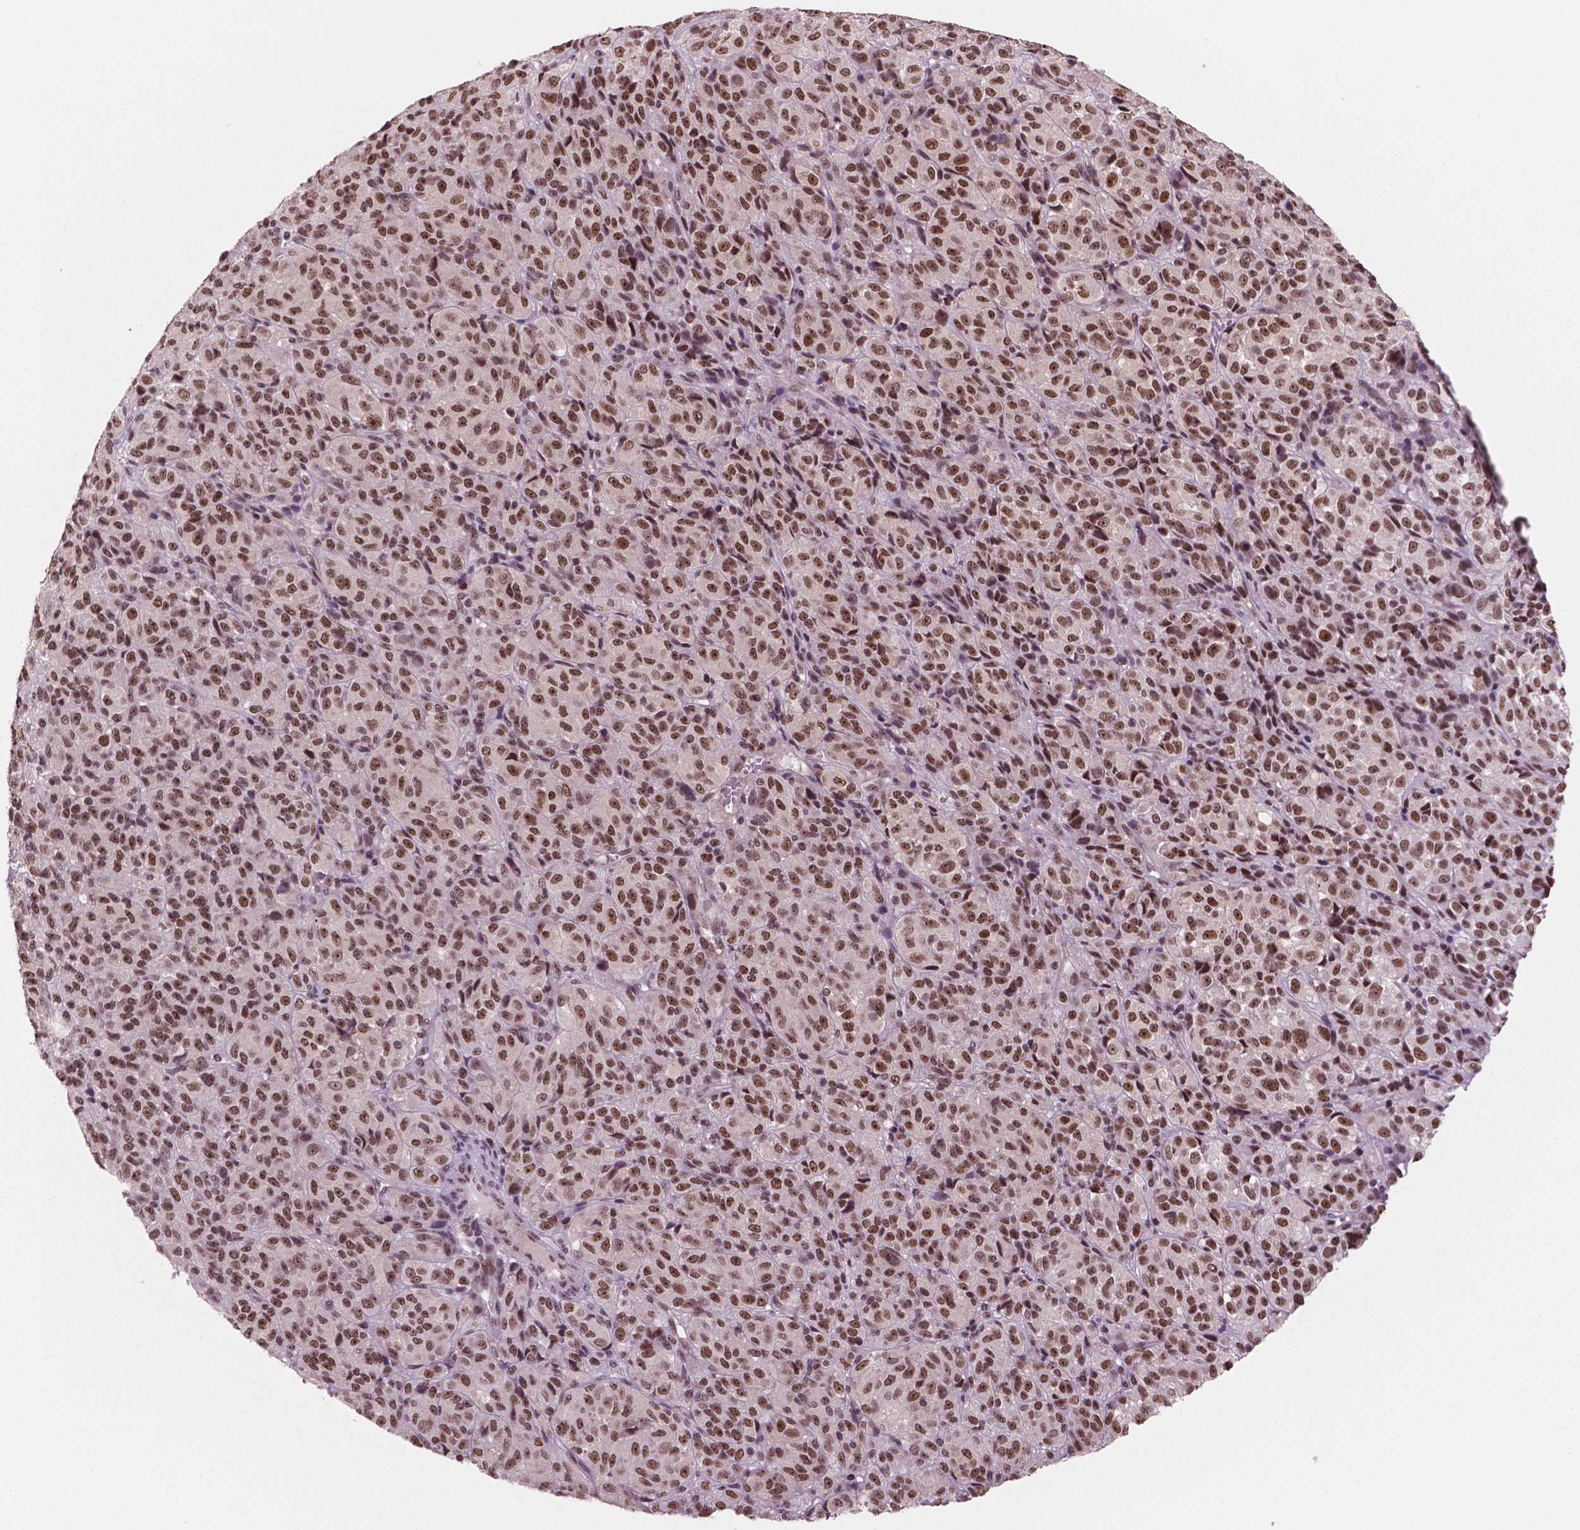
{"staining": {"intensity": "strong", "quantity": ">75%", "location": "nuclear"}, "tissue": "melanoma", "cell_type": "Tumor cells", "image_type": "cancer", "snomed": [{"axis": "morphology", "description": "Malignant melanoma, Metastatic site"}, {"axis": "topography", "description": "Brain"}], "caption": "Human malignant melanoma (metastatic site) stained for a protein (brown) exhibits strong nuclear positive staining in approximately >75% of tumor cells.", "gene": "POLR2E", "patient": {"sex": "female", "age": 56}}